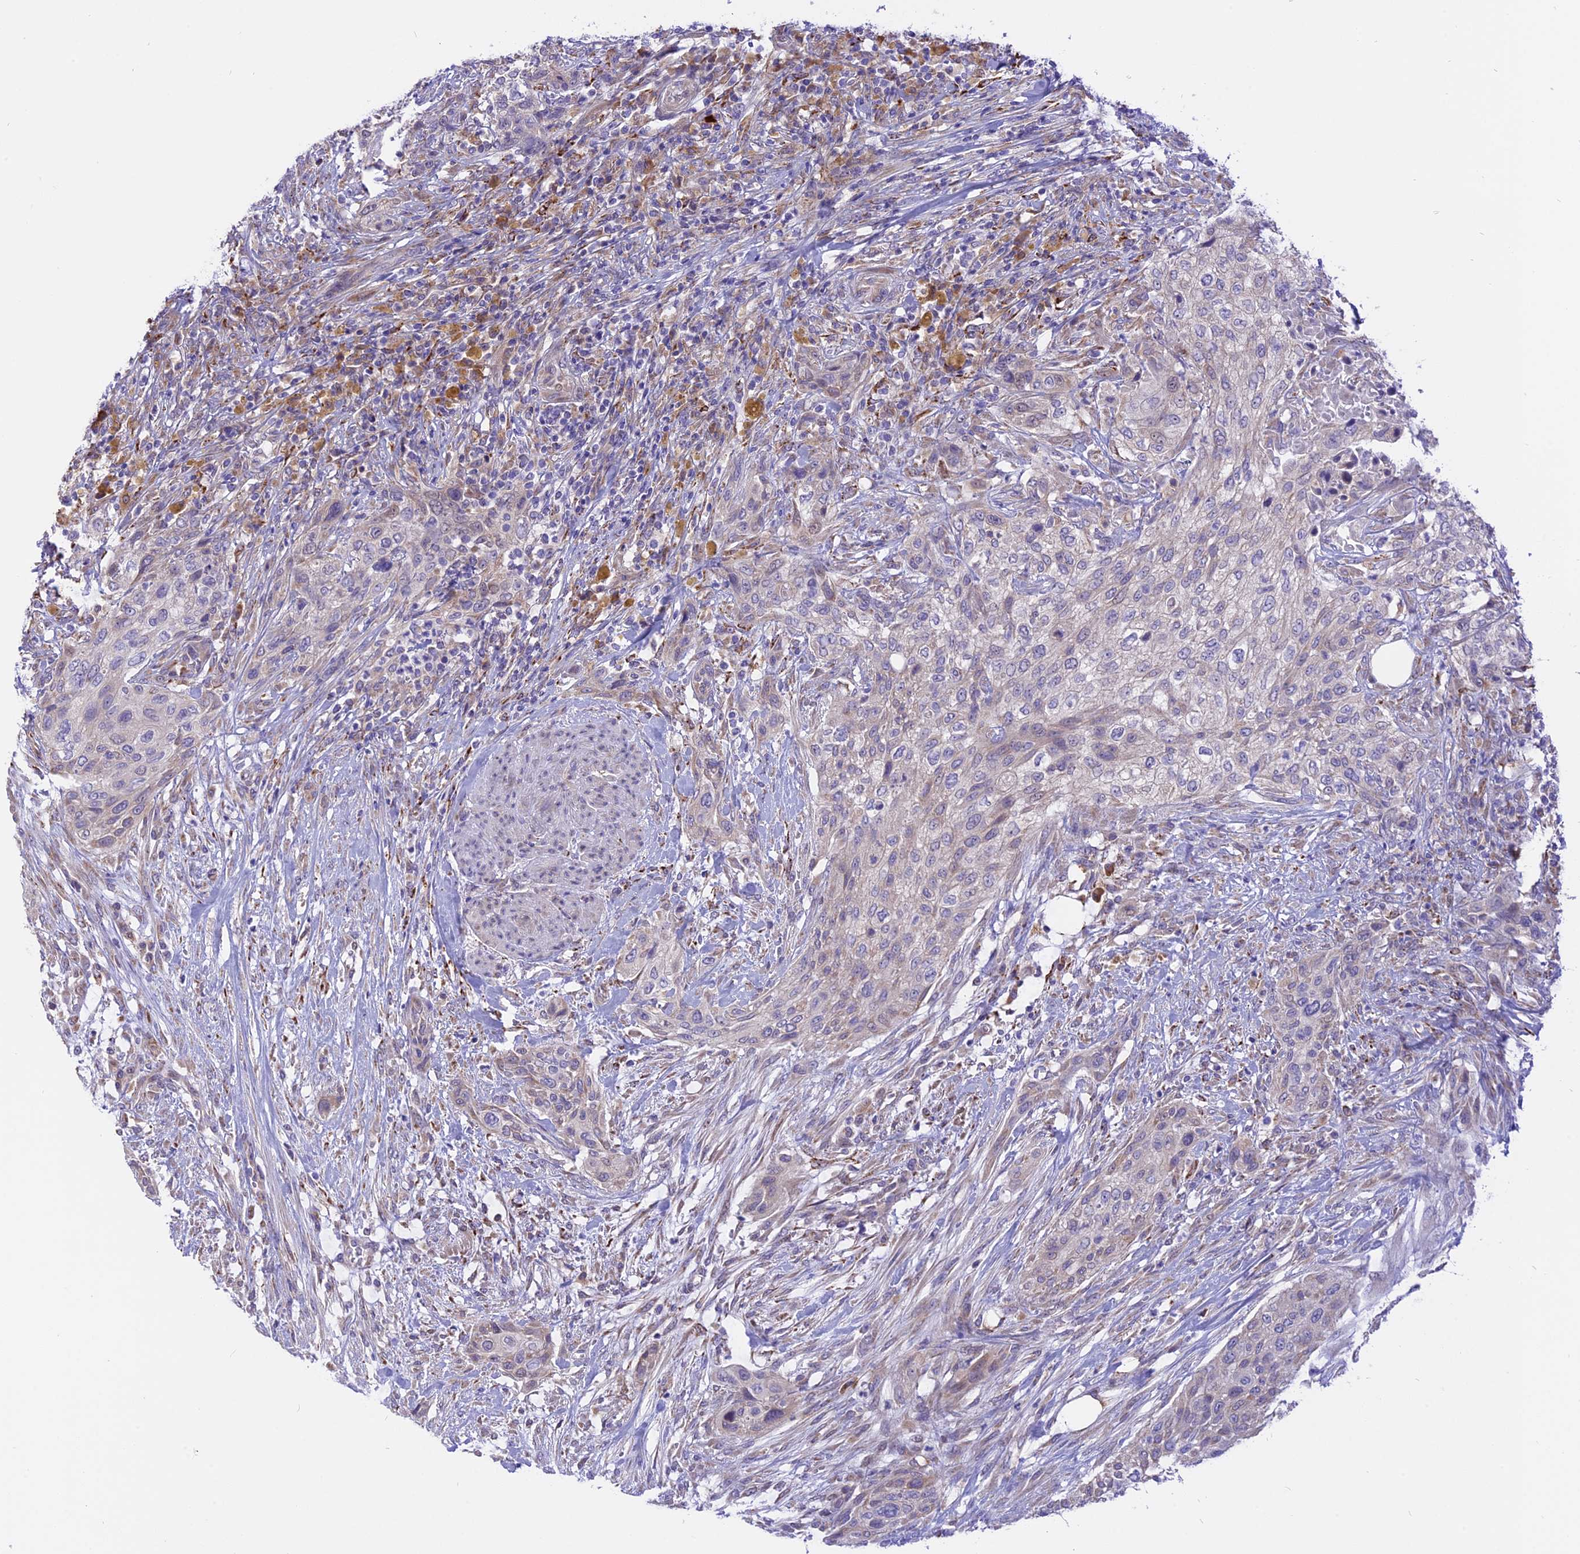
{"staining": {"intensity": "negative", "quantity": "none", "location": "none"}, "tissue": "urothelial cancer", "cell_type": "Tumor cells", "image_type": "cancer", "snomed": [{"axis": "morphology", "description": "Urothelial carcinoma, High grade"}, {"axis": "topography", "description": "Urinary bladder"}], "caption": "This histopathology image is of urothelial cancer stained with immunohistochemistry (IHC) to label a protein in brown with the nuclei are counter-stained blue. There is no positivity in tumor cells.", "gene": "ARMCX6", "patient": {"sex": "male", "age": 35}}